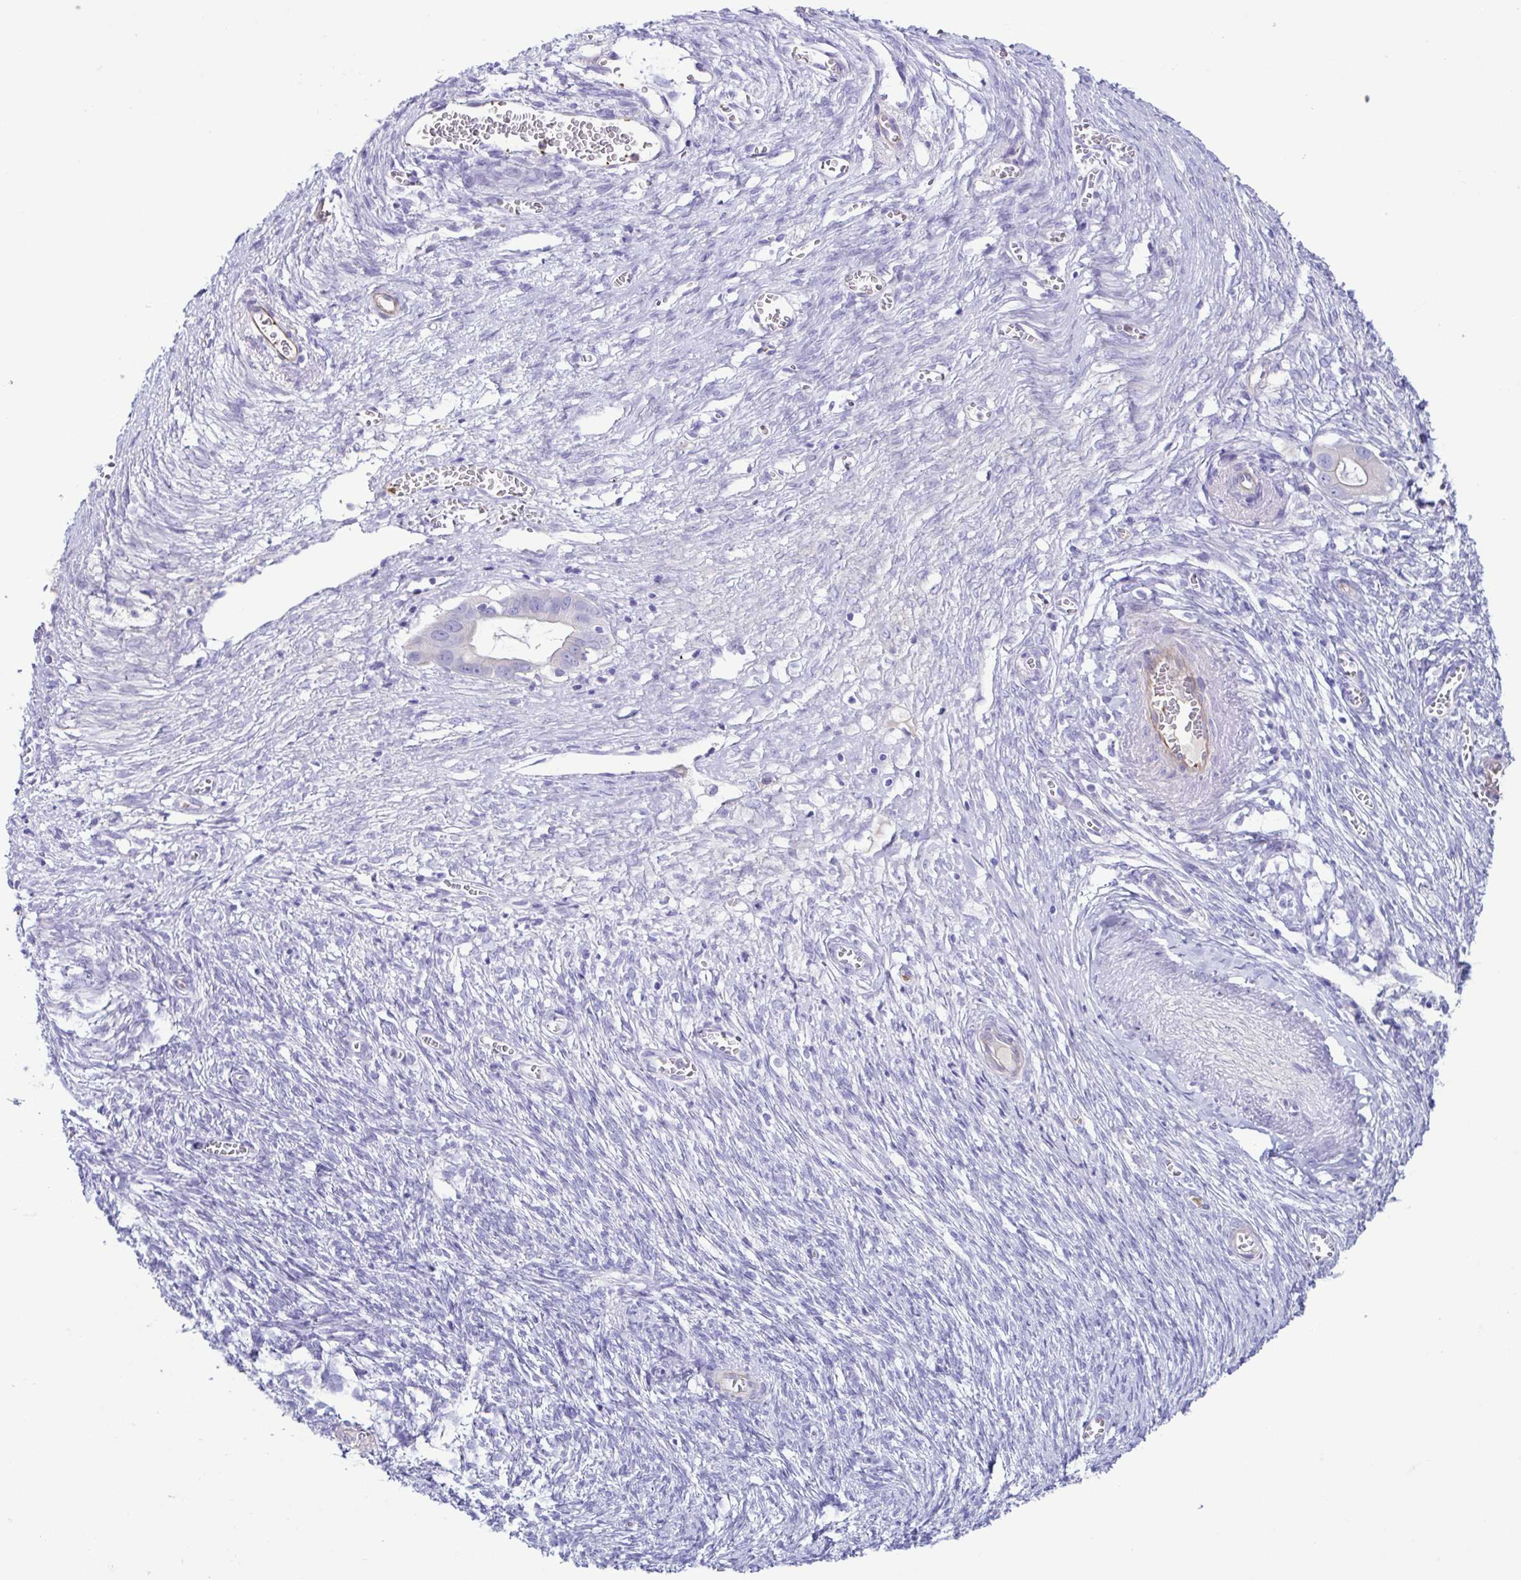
{"staining": {"intensity": "negative", "quantity": "none", "location": "none"}, "tissue": "ovarian cancer", "cell_type": "Tumor cells", "image_type": "cancer", "snomed": [{"axis": "morphology", "description": "Cystadenocarcinoma, mucinous, NOS"}, {"axis": "topography", "description": "Ovary"}], "caption": "IHC image of human mucinous cystadenocarcinoma (ovarian) stained for a protein (brown), which shows no positivity in tumor cells.", "gene": "CYP11B1", "patient": {"sex": "female", "age": 70}}